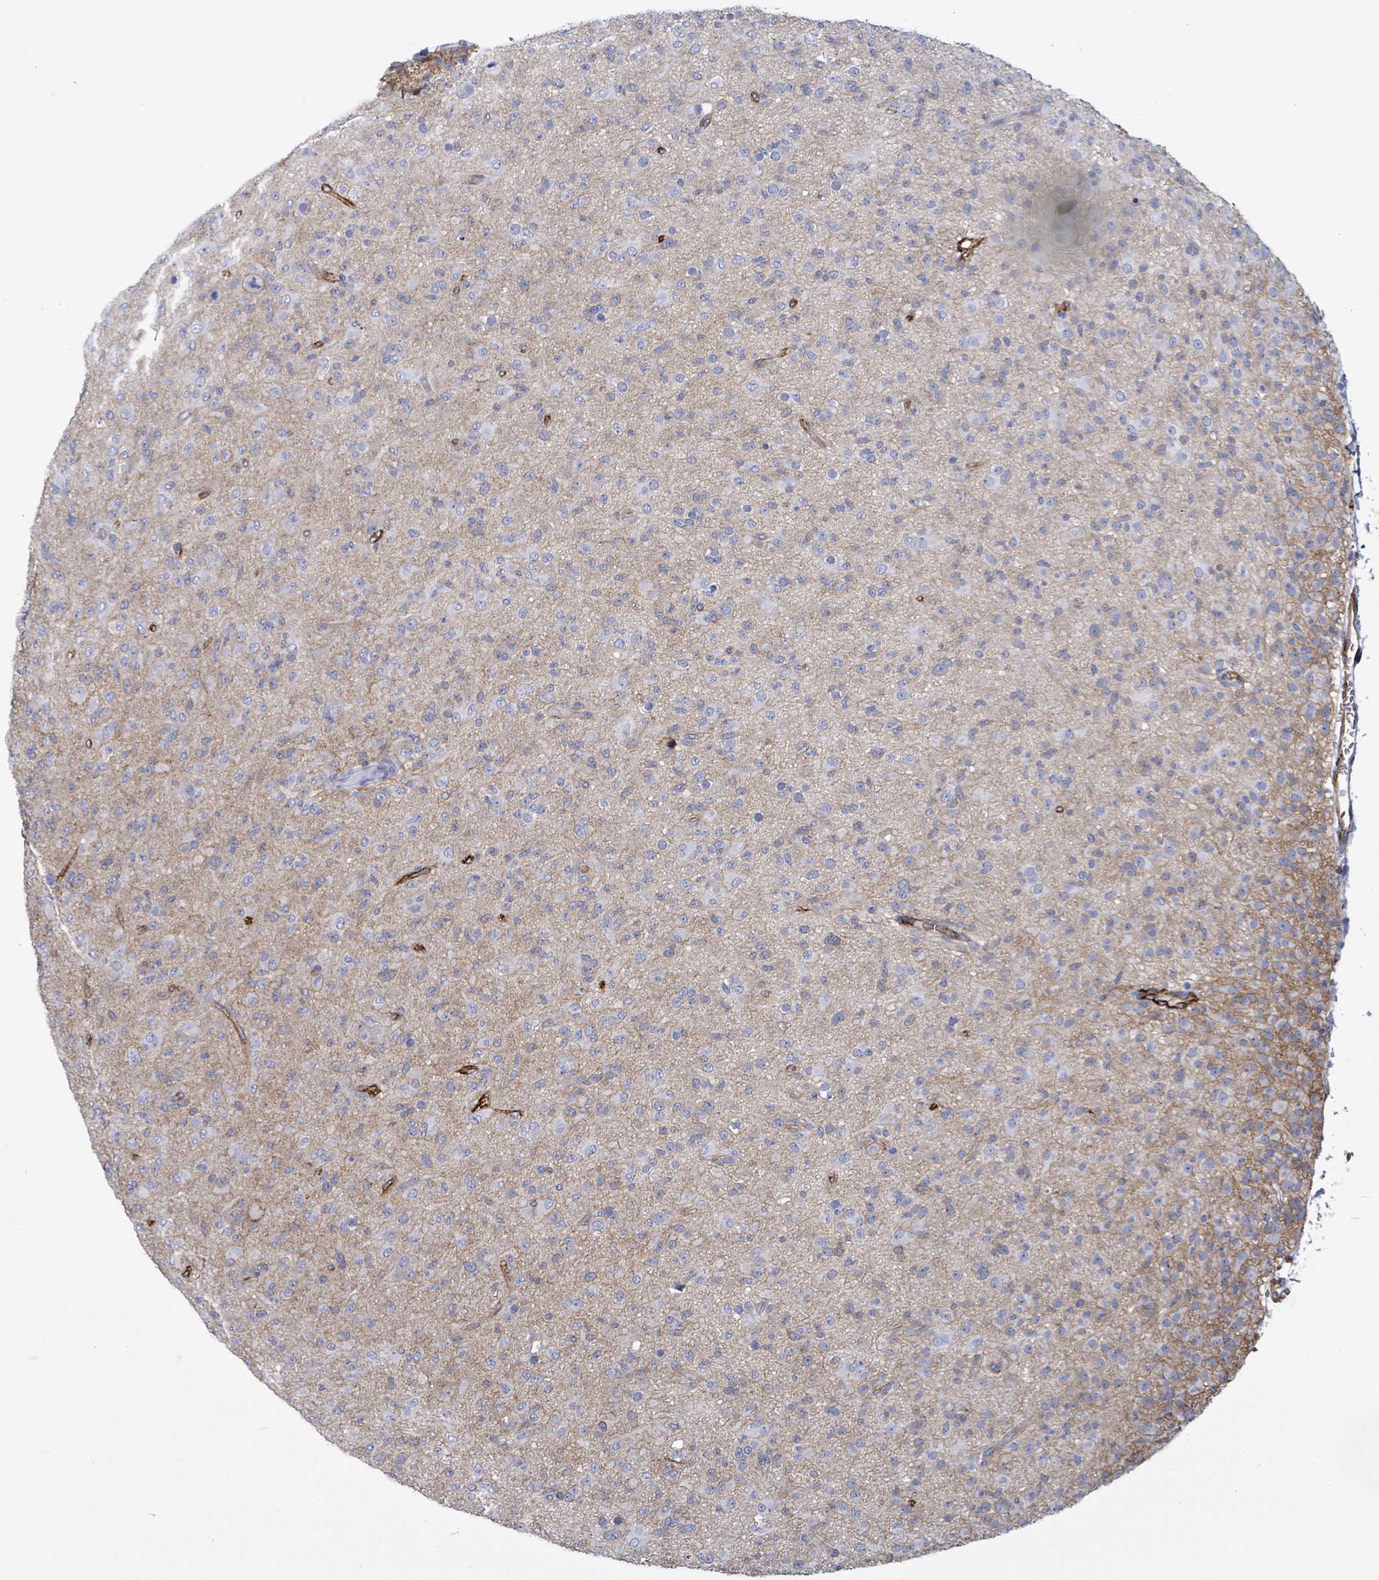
{"staining": {"intensity": "negative", "quantity": "none", "location": "none"}, "tissue": "glioma", "cell_type": "Tumor cells", "image_type": "cancer", "snomed": [{"axis": "morphology", "description": "Glioma, malignant, Low grade"}, {"axis": "topography", "description": "Brain"}], "caption": "The IHC image has no significant positivity in tumor cells of malignant glioma (low-grade) tissue.", "gene": "BSG", "patient": {"sex": "male", "age": 65}}